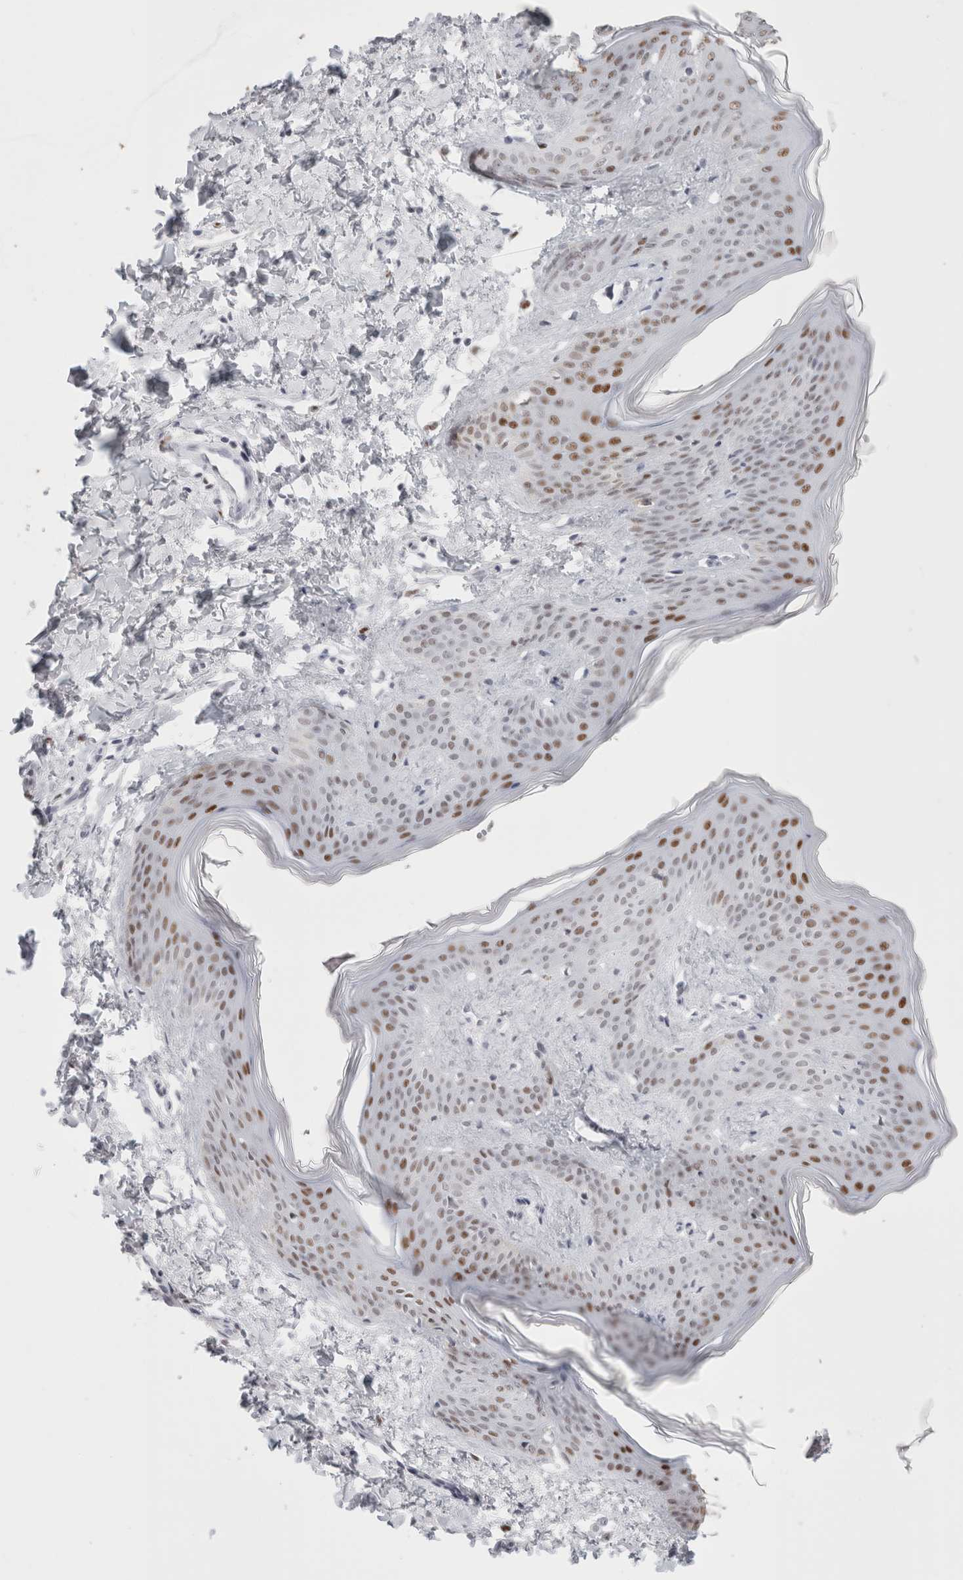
{"staining": {"intensity": "negative", "quantity": "none", "location": "none"}, "tissue": "skin", "cell_type": "Fibroblasts", "image_type": "normal", "snomed": [{"axis": "morphology", "description": "Normal tissue, NOS"}, {"axis": "topography", "description": "Skin"}], "caption": "IHC micrograph of unremarkable human skin stained for a protein (brown), which exhibits no staining in fibroblasts.", "gene": "SMARCC1", "patient": {"sex": "female", "age": 17}}